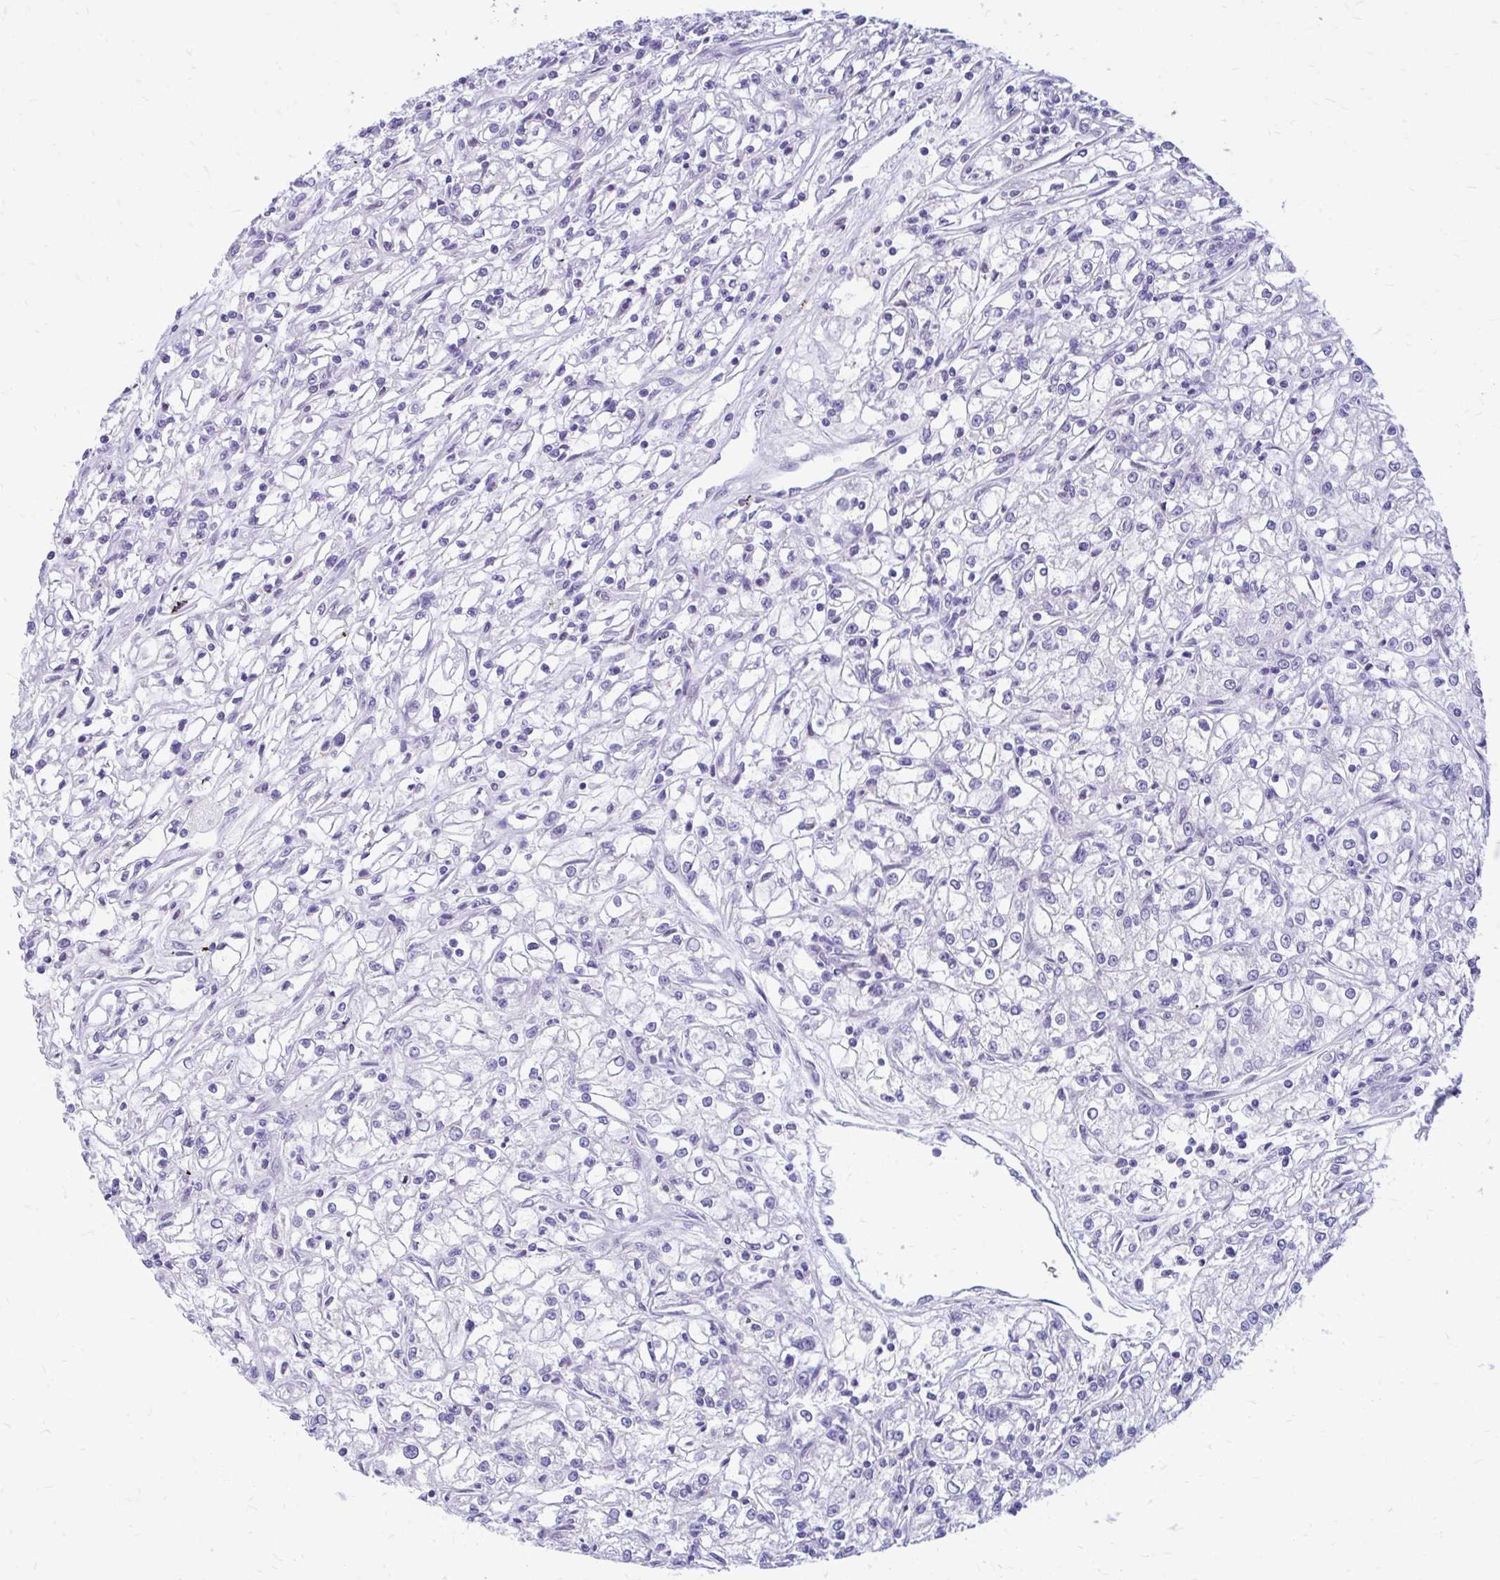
{"staining": {"intensity": "negative", "quantity": "none", "location": "none"}, "tissue": "renal cancer", "cell_type": "Tumor cells", "image_type": "cancer", "snomed": [{"axis": "morphology", "description": "Adenocarcinoma, NOS"}, {"axis": "topography", "description": "Kidney"}], "caption": "DAB (3,3'-diaminobenzidine) immunohistochemical staining of human adenocarcinoma (renal) demonstrates no significant positivity in tumor cells.", "gene": "GLB1L2", "patient": {"sex": "female", "age": 59}}